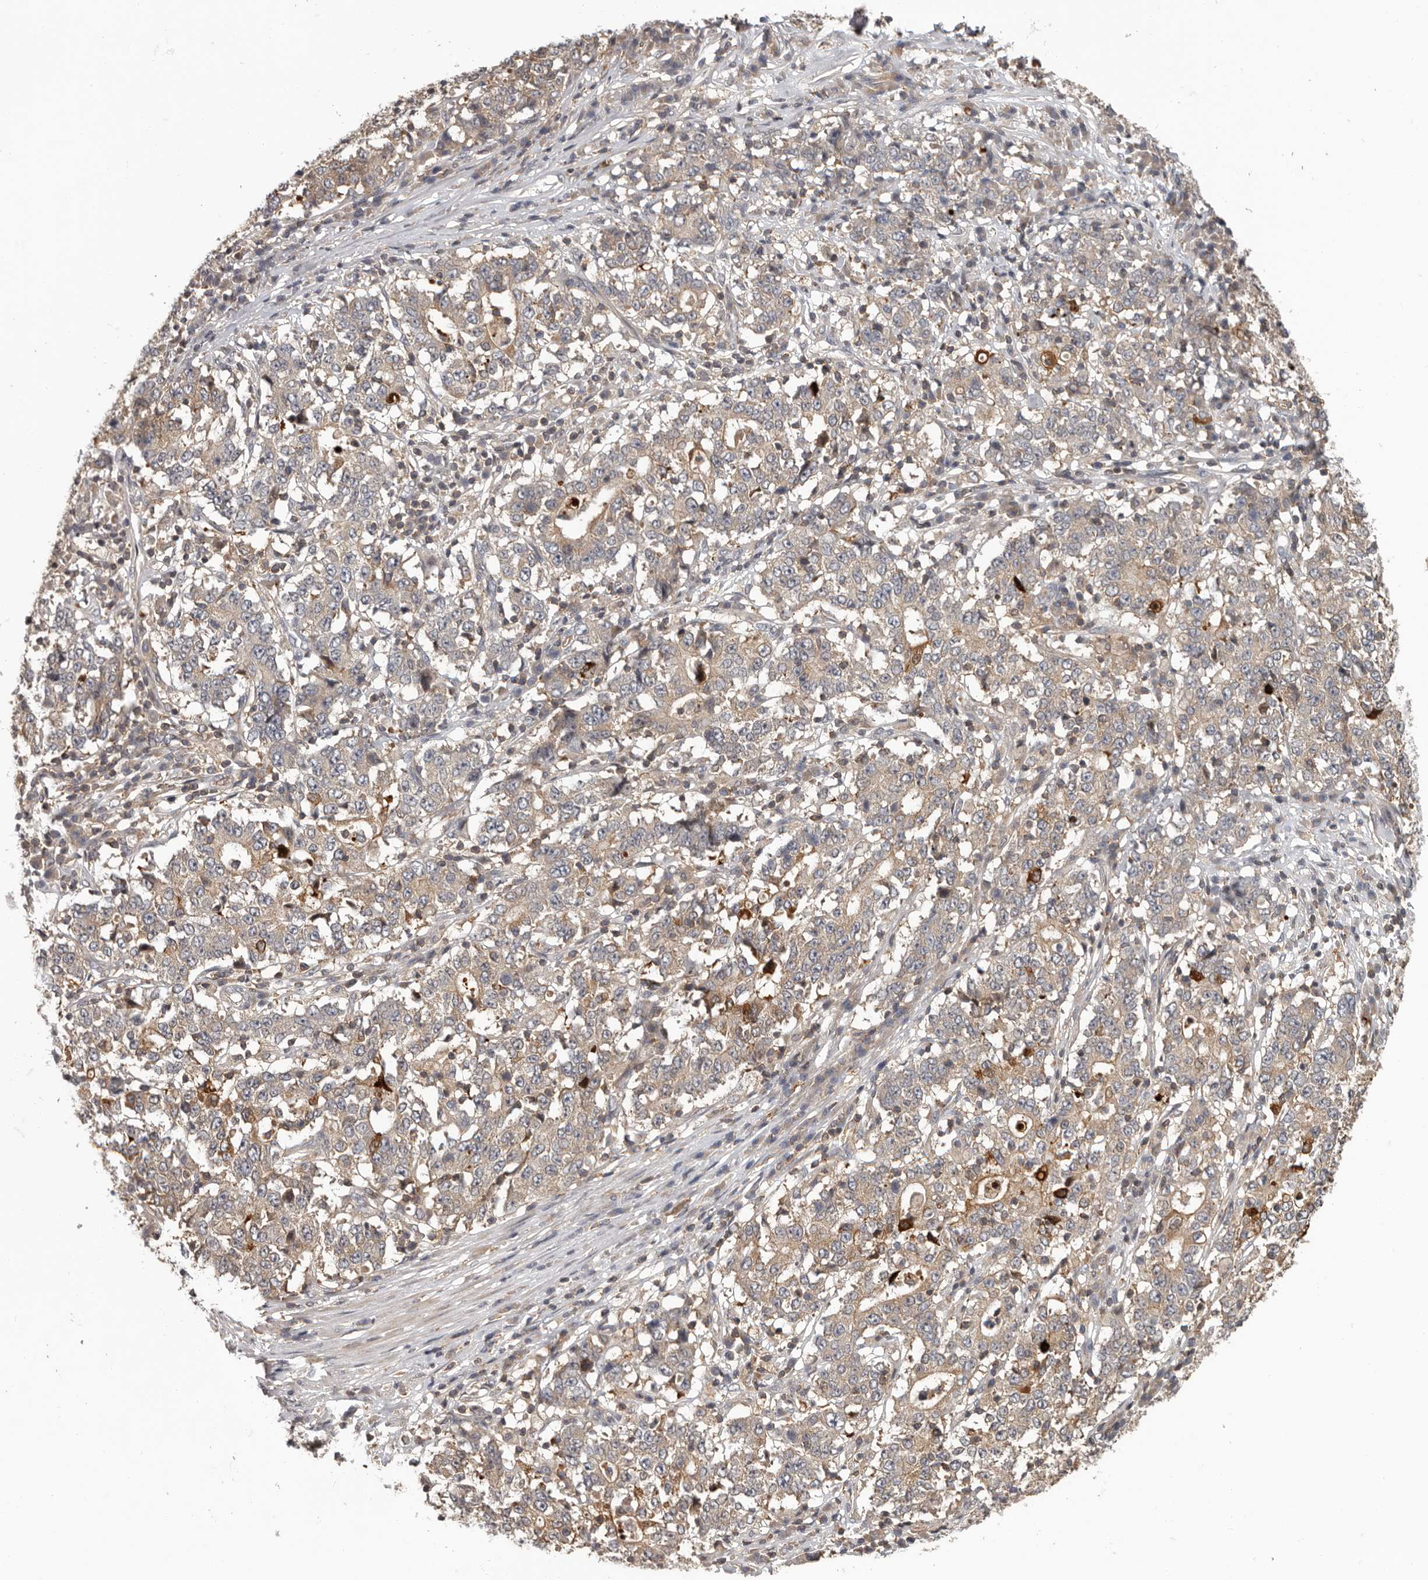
{"staining": {"intensity": "weak", "quantity": "25%-75%", "location": "cytoplasmic/membranous"}, "tissue": "stomach cancer", "cell_type": "Tumor cells", "image_type": "cancer", "snomed": [{"axis": "morphology", "description": "Adenocarcinoma, NOS"}, {"axis": "topography", "description": "Stomach"}], "caption": "Weak cytoplasmic/membranous protein staining is present in approximately 25%-75% of tumor cells in stomach cancer.", "gene": "ANKRD44", "patient": {"sex": "male", "age": 59}}